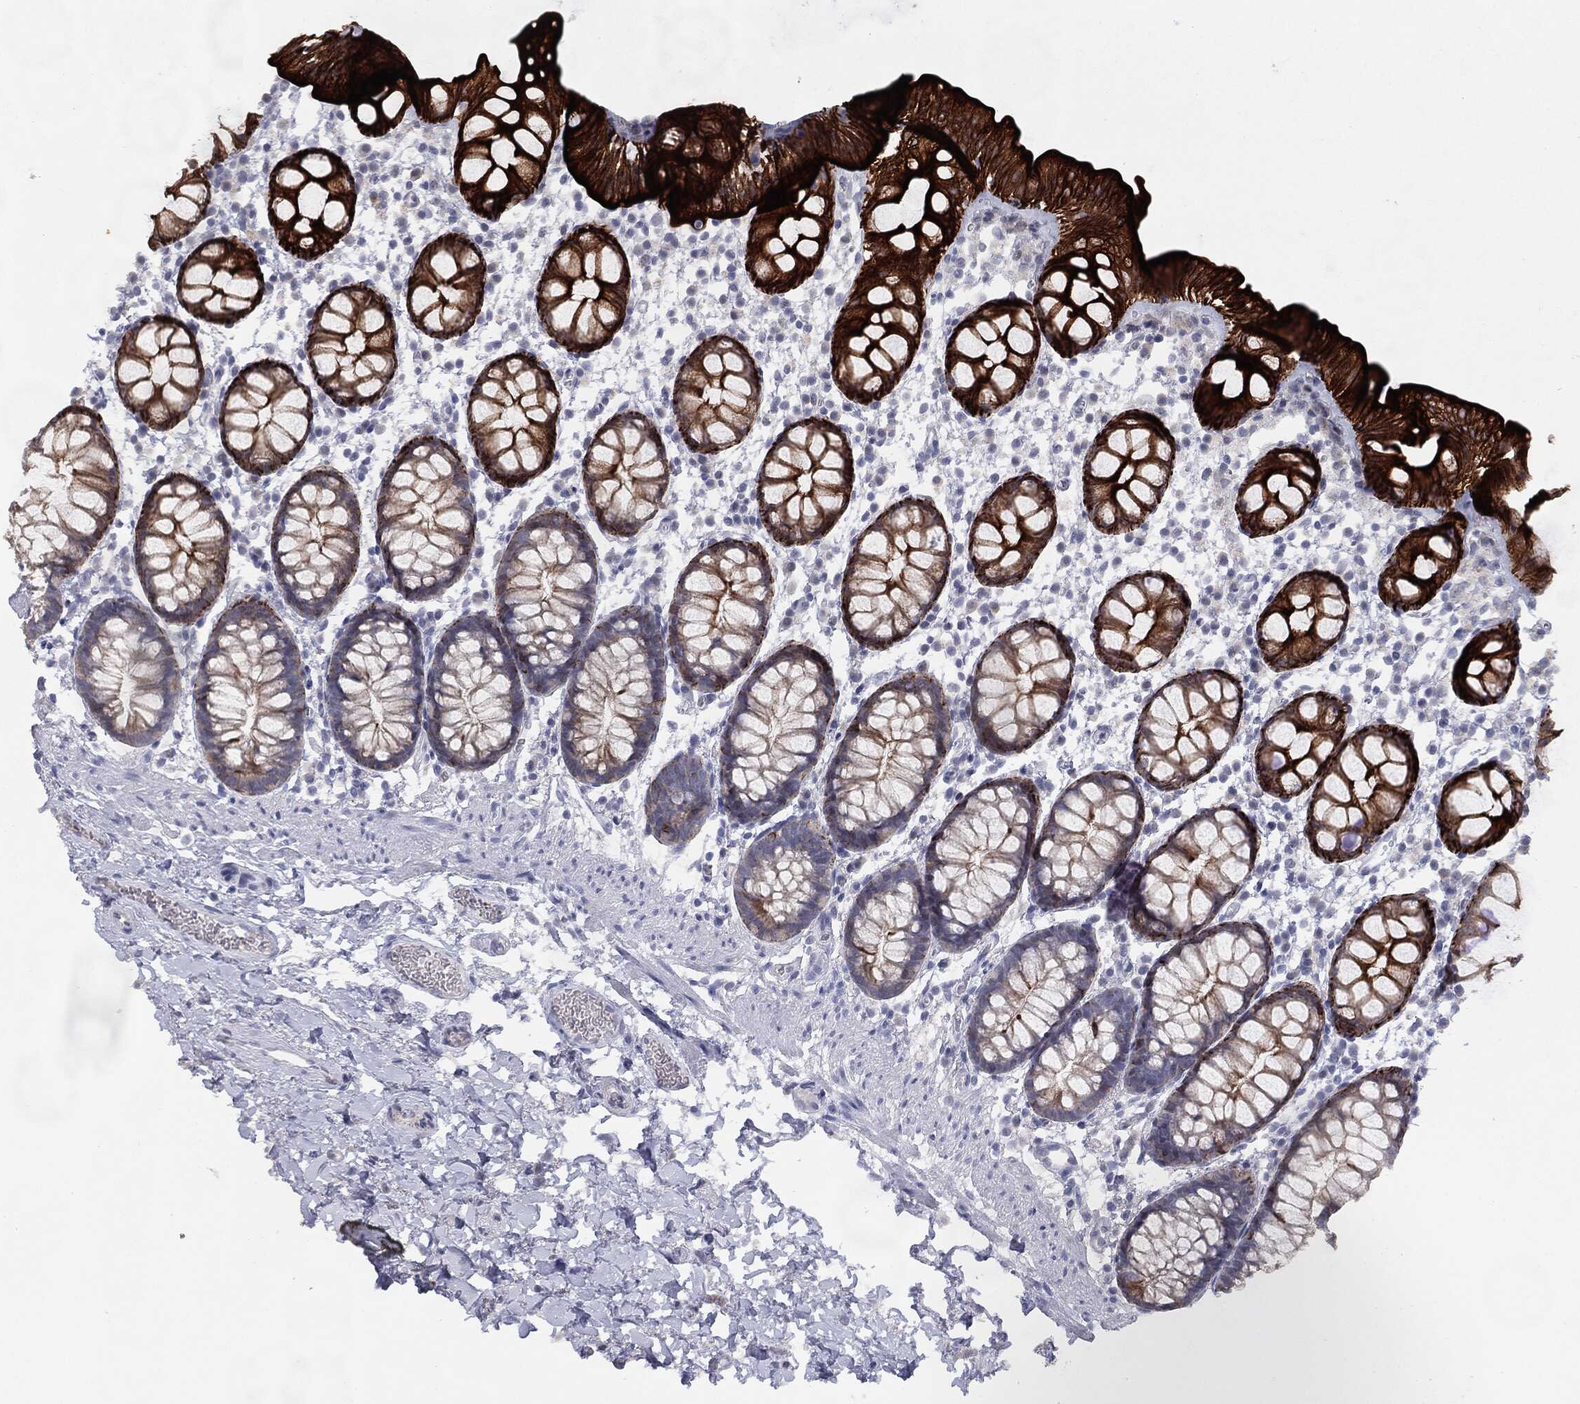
{"staining": {"intensity": "strong", "quantity": ">75%", "location": "cytoplasmic/membranous"}, "tissue": "rectum", "cell_type": "Glandular cells", "image_type": "normal", "snomed": [{"axis": "morphology", "description": "Normal tissue, NOS"}, {"axis": "topography", "description": "Rectum"}], "caption": "Brown immunohistochemical staining in unremarkable rectum shows strong cytoplasmic/membranous positivity in approximately >75% of glandular cells.", "gene": "MUC1", "patient": {"sex": "male", "age": 57}}